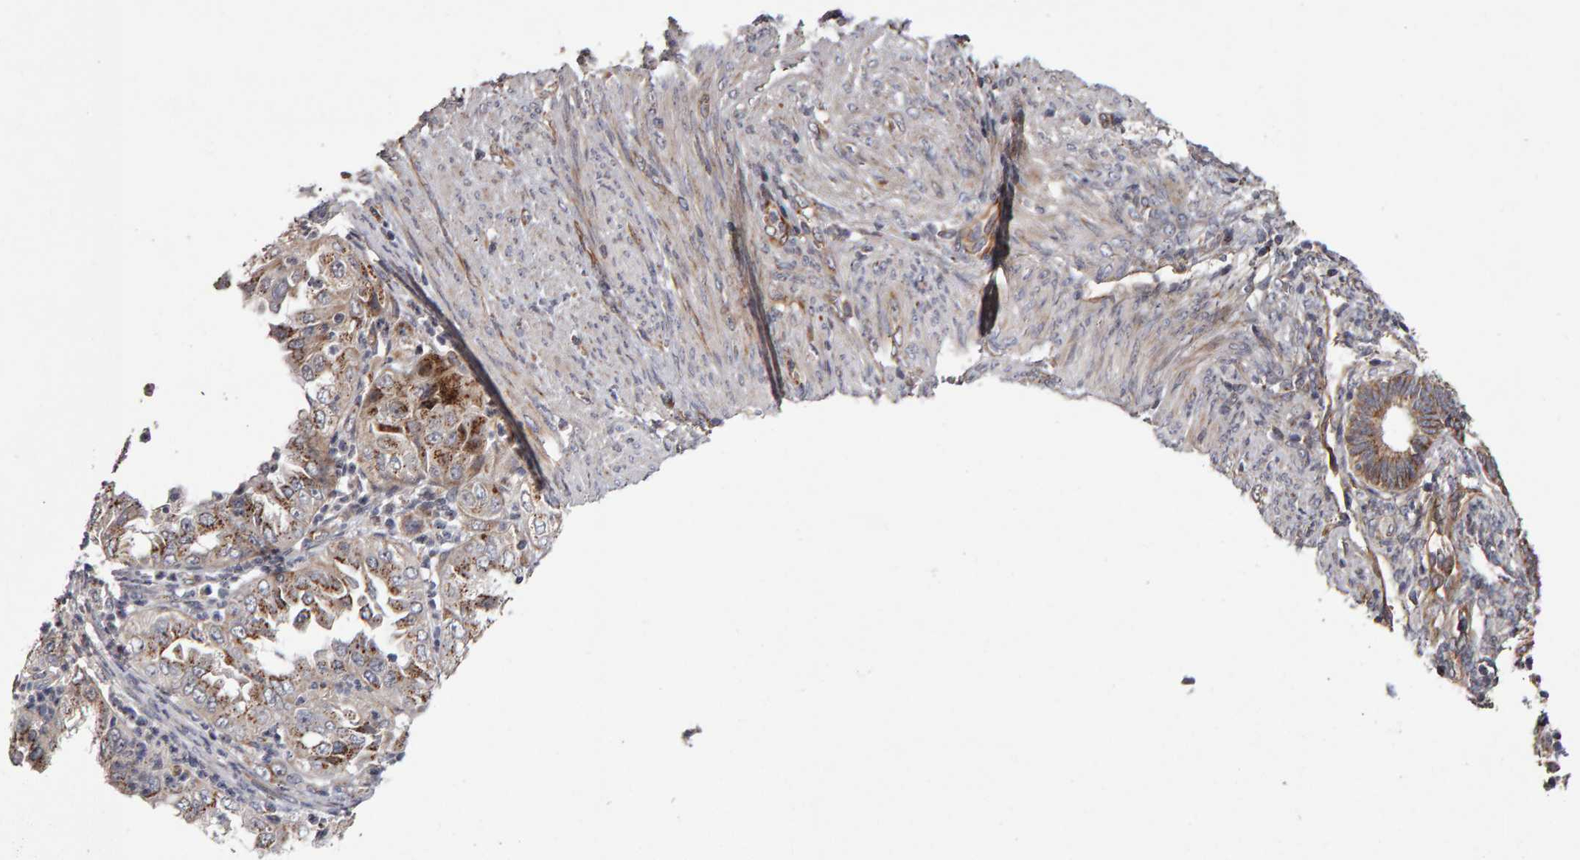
{"staining": {"intensity": "moderate", "quantity": ">75%", "location": "cytoplasmic/membranous"}, "tissue": "endometrial cancer", "cell_type": "Tumor cells", "image_type": "cancer", "snomed": [{"axis": "morphology", "description": "Adenocarcinoma, NOS"}, {"axis": "topography", "description": "Endometrium"}], "caption": "Endometrial cancer (adenocarcinoma) tissue demonstrates moderate cytoplasmic/membranous staining in approximately >75% of tumor cells, visualized by immunohistochemistry.", "gene": "CANT1", "patient": {"sex": "female", "age": 85}}